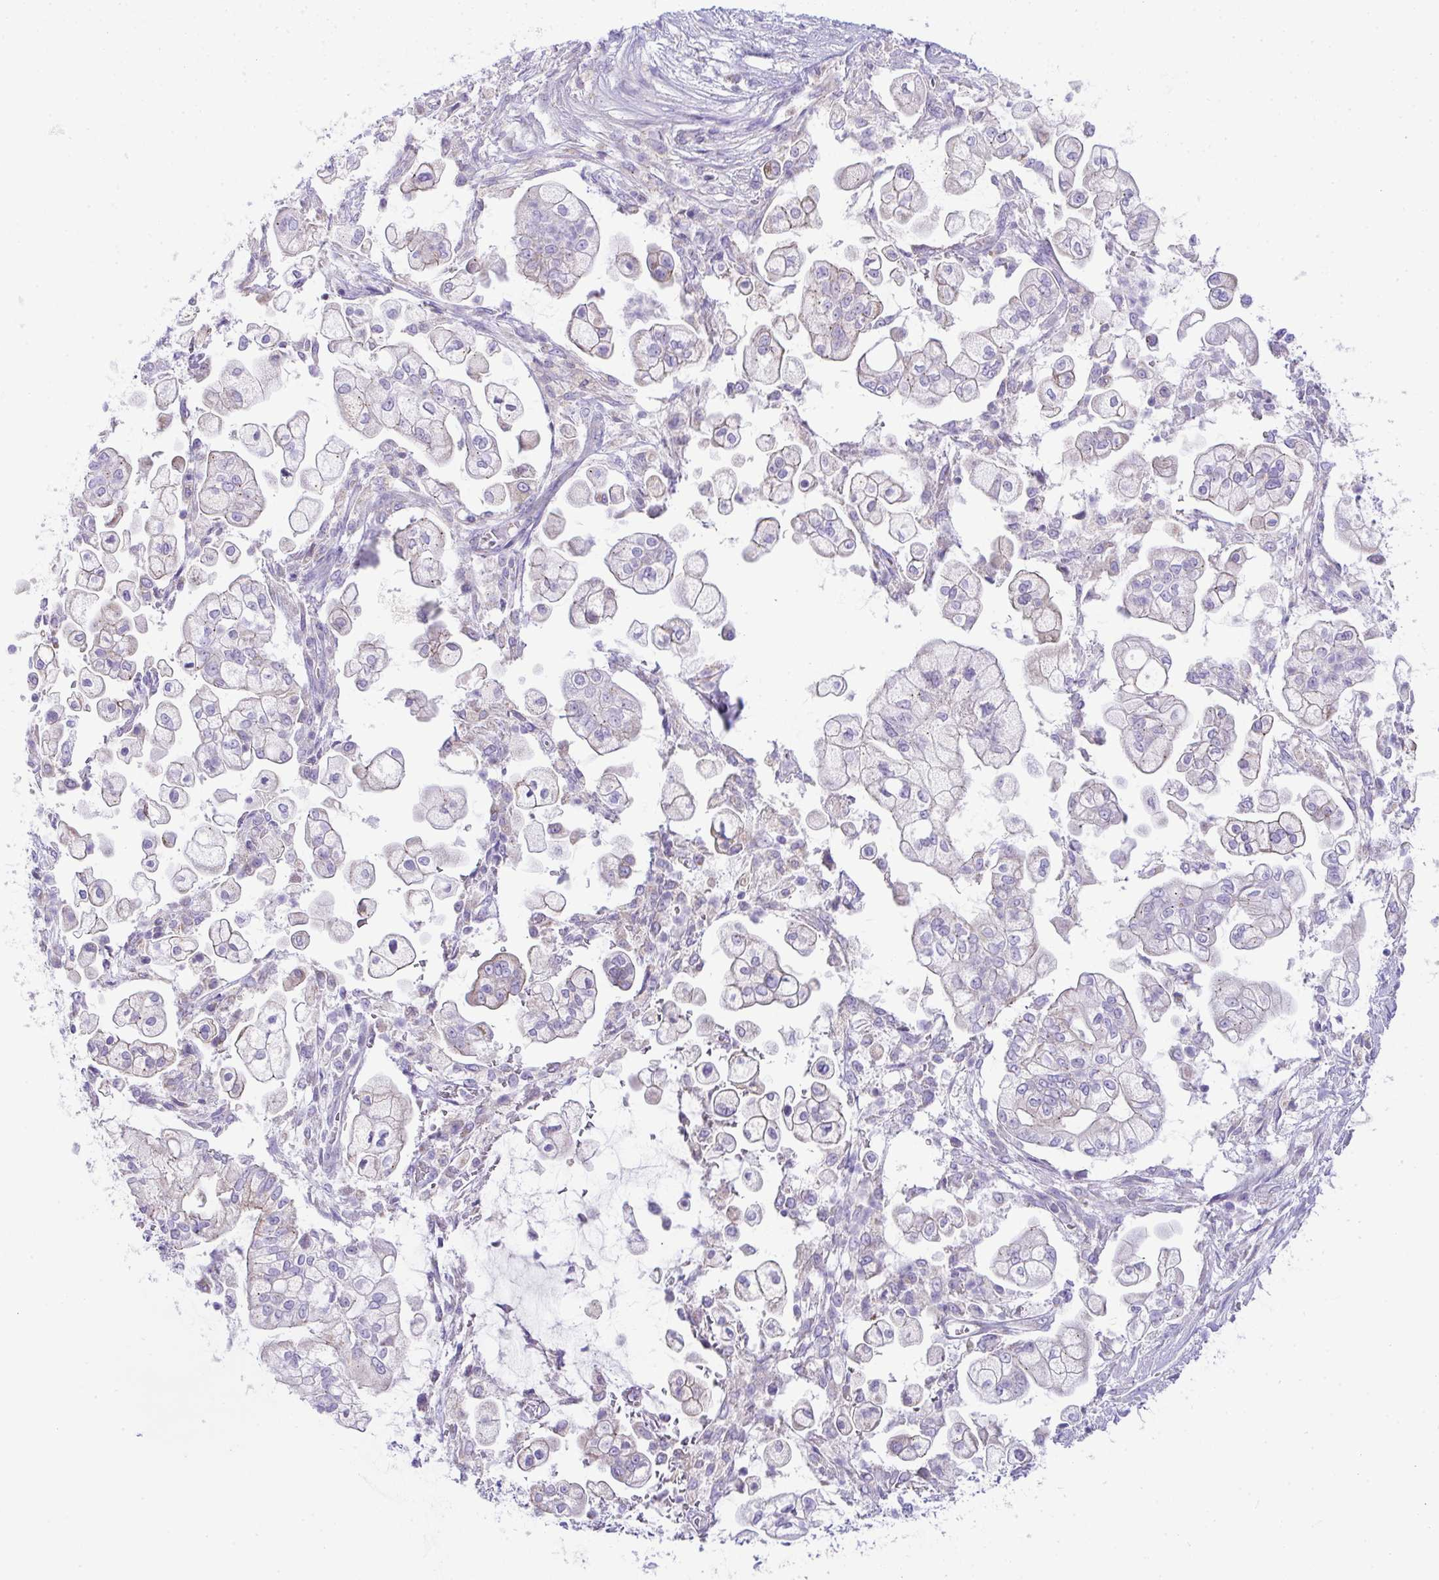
{"staining": {"intensity": "weak", "quantity": "<25%", "location": "cytoplasmic/membranous"}, "tissue": "pancreatic cancer", "cell_type": "Tumor cells", "image_type": "cancer", "snomed": [{"axis": "morphology", "description": "Adenocarcinoma, NOS"}, {"axis": "topography", "description": "Pancreas"}], "caption": "IHC of human pancreatic cancer (adenocarcinoma) reveals no expression in tumor cells.", "gene": "PLA2G12B", "patient": {"sex": "female", "age": 69}}